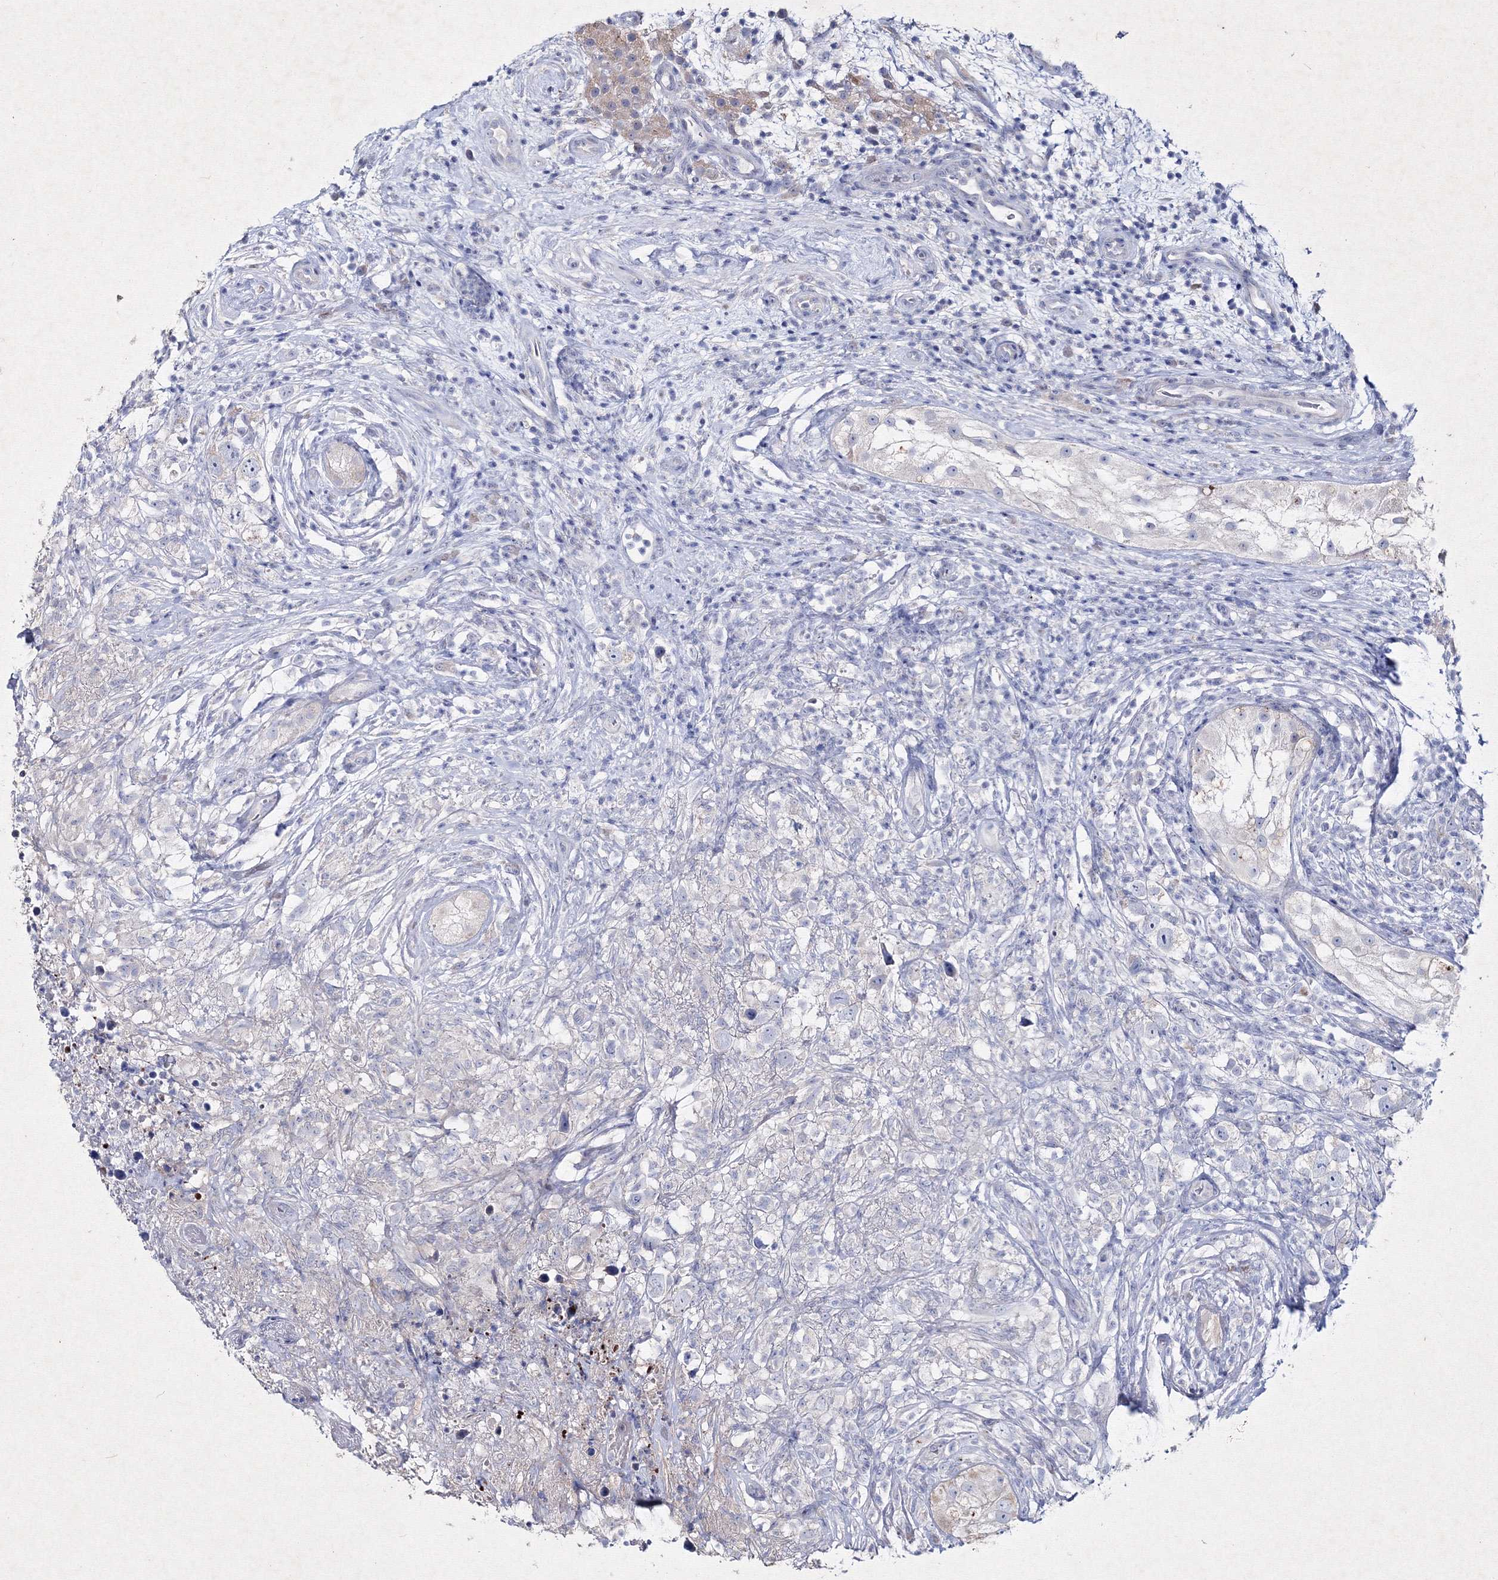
{"staining": {"intensity": "negative", "quantity": "none", "location": "none"}, "tissue": "testis cancer", "cell_type": "Tumor cells", "image_type": "cancer", "snomed": [{"axis": "morphology", "description": "Seminoma, NOS"}, {"axis": "topography", "description": "Testis"}], "caption": "A histopathology image of testis cancer stained for a protein demonstrates no brown staining in tumor cells. The staining is performed using DAB (3,3'-diaminobenzidine) brown chromogen with nuclei counter-stained in using hematoxylin.", "gene": "SMIM29", "patient": {"sex": "male", "age": 49}}